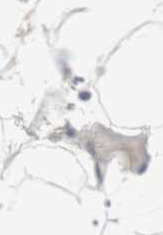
{"staining": {"intensity": "weak", "quantity": ">75%", "location": "cytoplasmic/membranous"}, "tissue": "adipose tissue", "cell_type": "Adipocytes", "image_type": "normal", "snomed": [{"axis": "morphology", "description": "Normal tissue, NOS"}, {"axis": "topography", "description": "Breast"}, {"axis": "topography", "description": "Adipose tissue"}], "caption": "IHC image of normal adipose tissue: adipose tissue stained using immunohistochemistry demonstrates low levels of weak protein expression localized specifically in the cytoplasmic/membranous of adipocytes, appearing as a cytoplasmic/membranous brown color.", "gene": "CHURC1", "patient": {"sex": "female", "age": 25}}